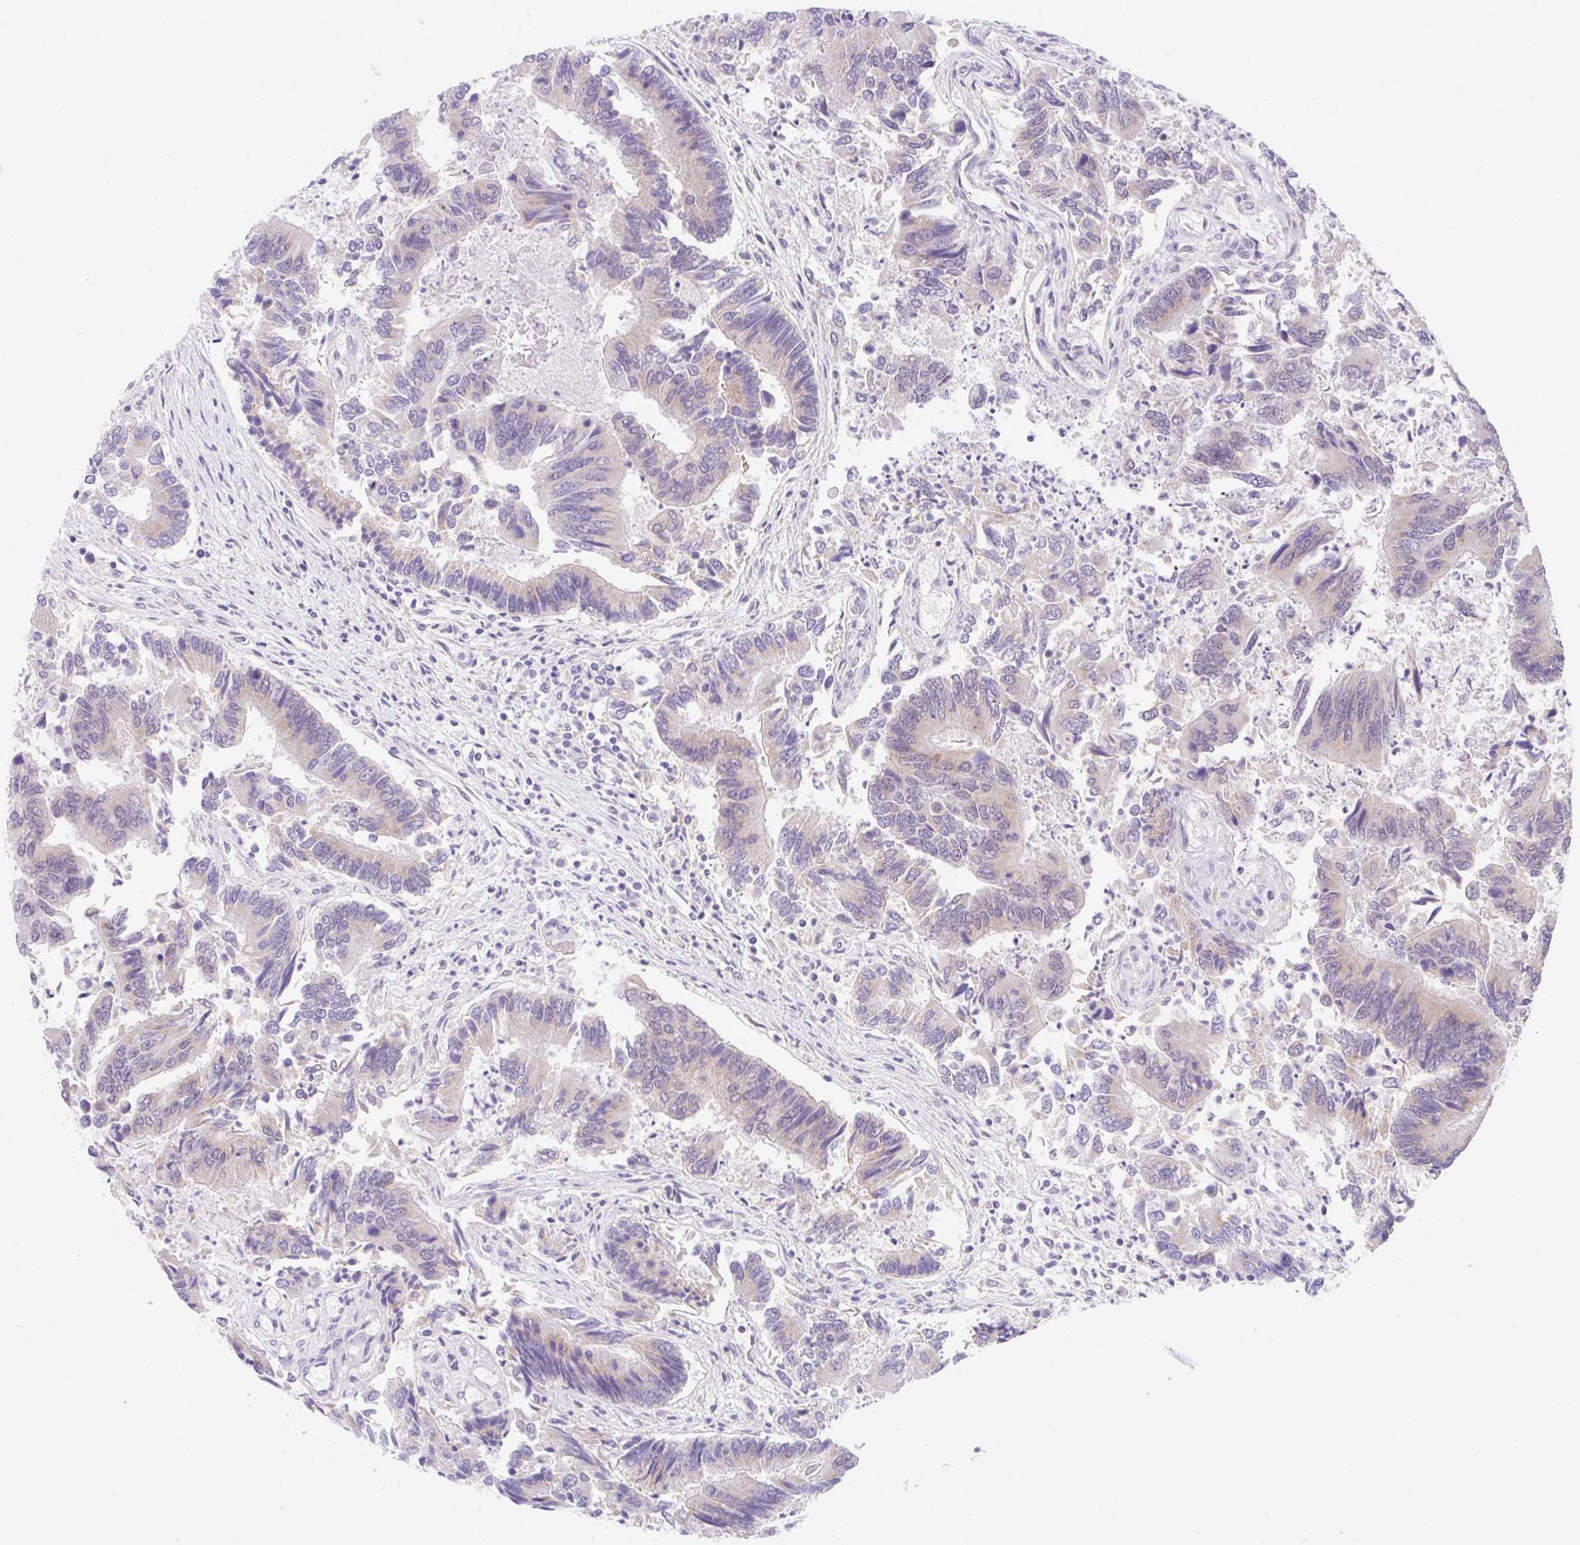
{"staining": {"intensity": "weak", "quantity": "<25%", "location": "cytoplasmic/membranous"}, "tissue": "colorectal cancer", "cell_type": "Tumor cells", "image_type": "cancer", "snomed": [{"axis": "morphology", "description": "Adenocarcinoma, NOS"}, {"axis": "topography", "description": "Colon"}], "caption": "Colorectal adenocarcinoma stained for a protein using IHC reveals no staining tumor cells.", "gene": "ITPK1", "patient": {"sex": "female", "age": 67}}